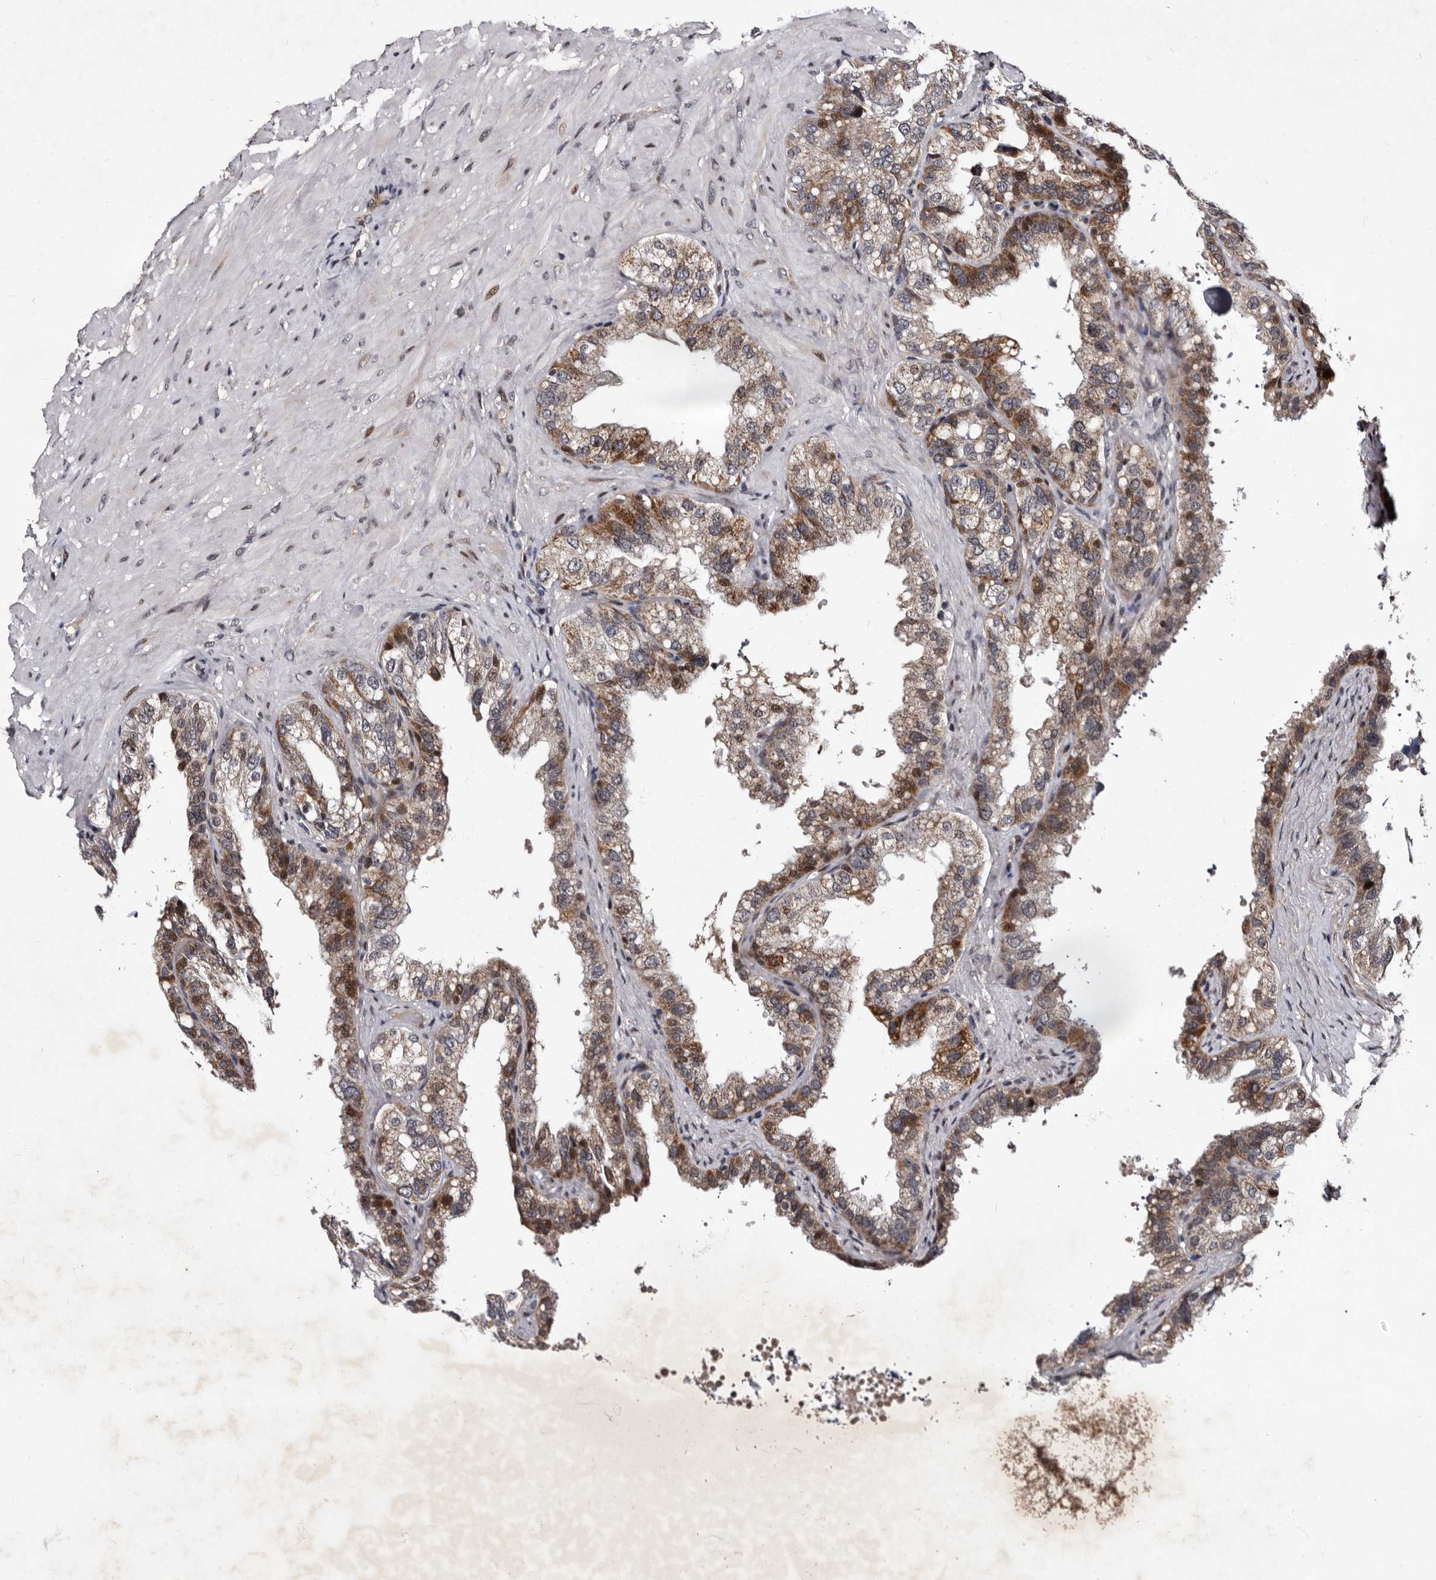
{"staining": {"intensity": "moderate", "quantity": "25%-75%", "location": "cytoplasmic/membranous,nuclear"}, "tissue": "seminal vesicle", "cell_type": "Glandular cells", "image_type": "normal", "snomed": [{"axis": "morphology", "description": "Normal tissue, NOS"}, {"axis": "topography", "description": "Seminal veicle"}], "caption": "Immunohistochemistry (DAB (3,3'-diaminobenzidine)) staining of normal seminal vesicle displays moderate cytoplasmic/membranous,nuclear protein expression in about 25%-75% of glandular cells.", "gene": "TNKS", "patient": {"sex": "male", "age": 68}}